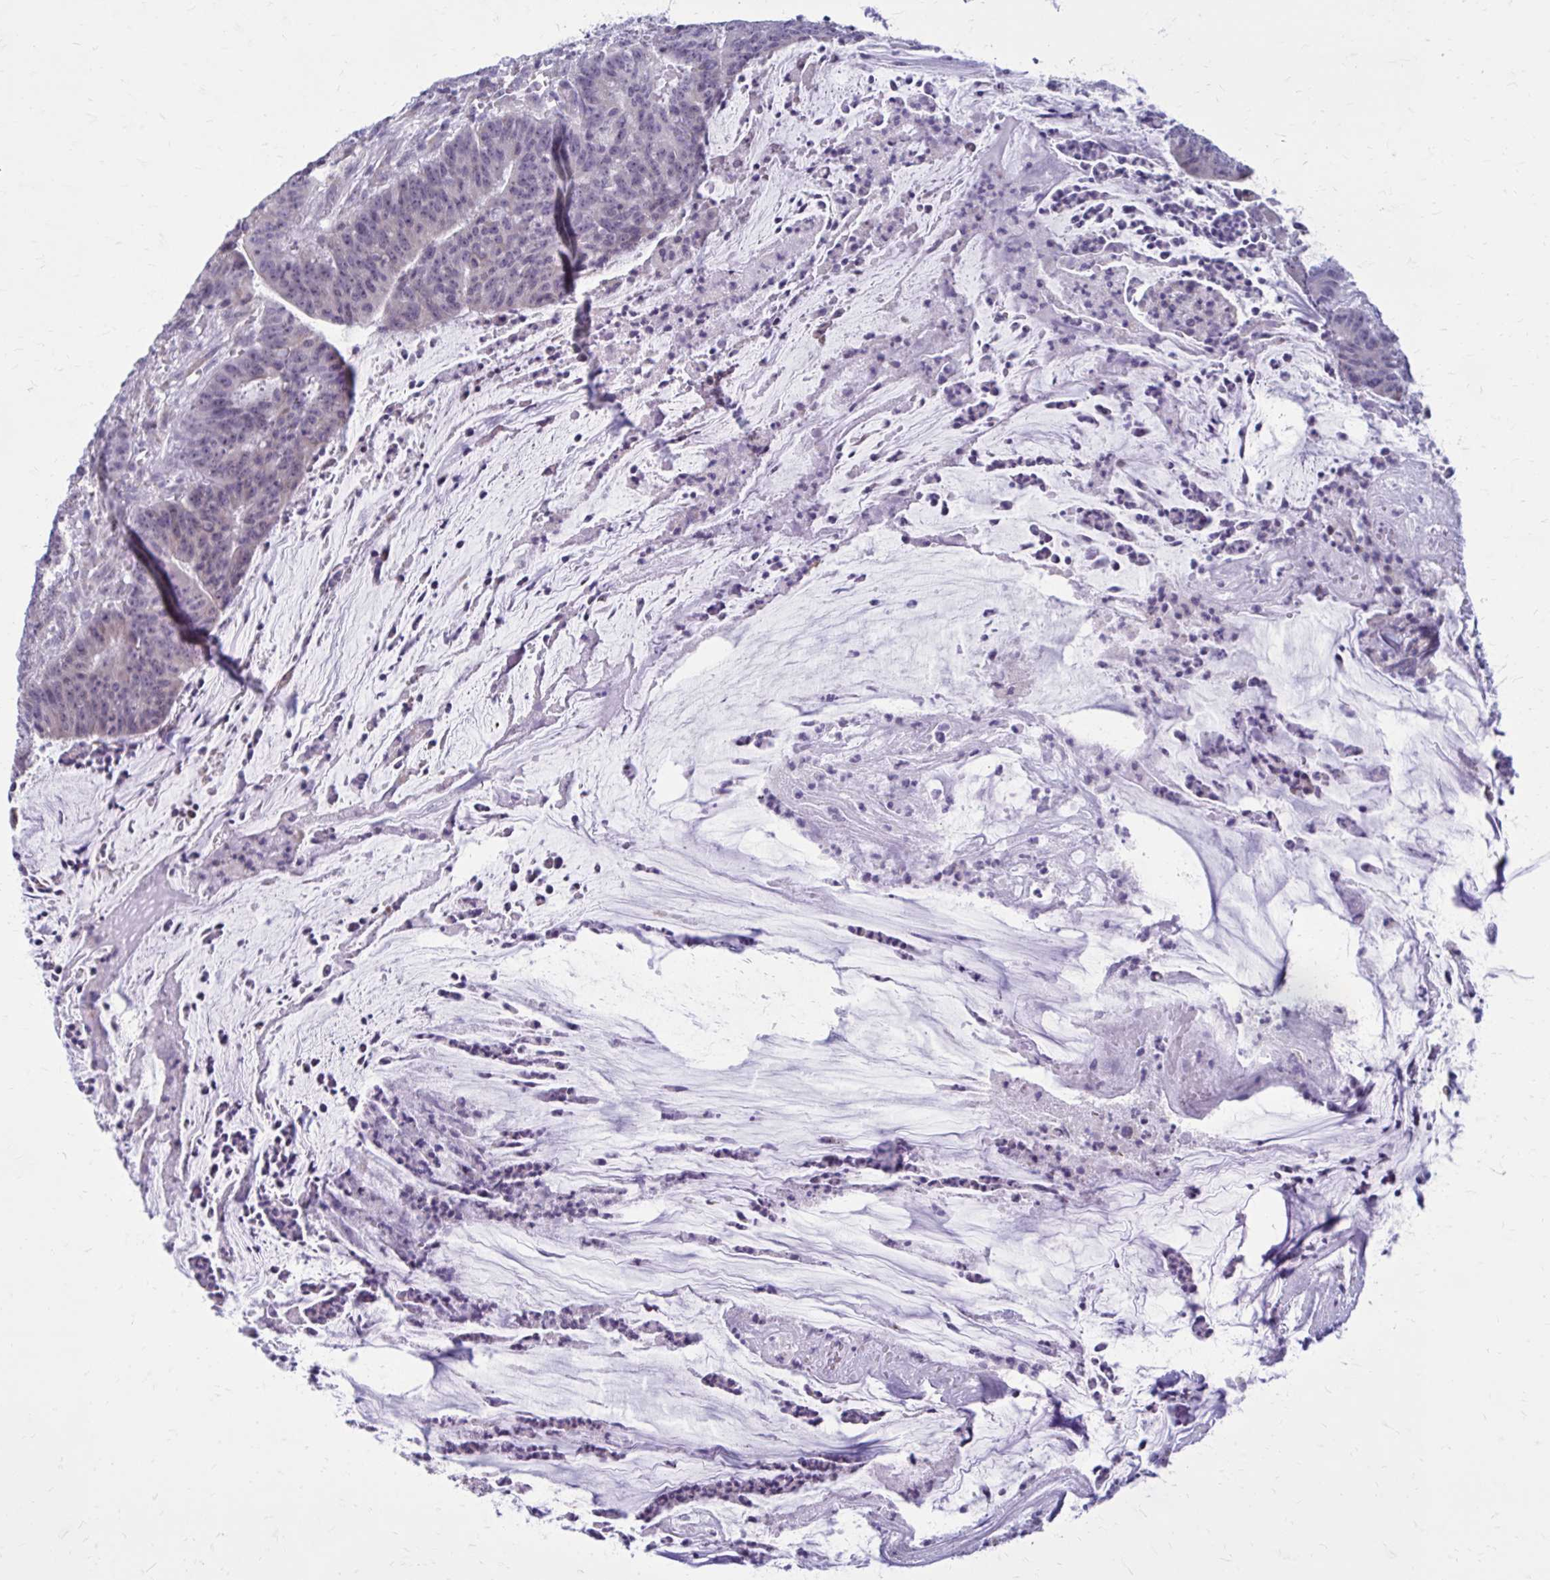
{"staining": {"intensity": "negative", "quantity": "none", "location": "none"}, "tissue": "colorectal cancer", "cell_type": "Tumor cells", "image_type": "cancer", "snomed": [{"axis": "morphology", "description": "Adenocarcinoma, NOS"}, {"axis": "topography", "description": "Colon"}], "caption": "Immunohistochemistry (IHC) image of neoplastic tissue: colorectal cancer stained with DAB (3,3'-diaminobenzidine) displays no significant protein staining in tumor cells.", "gene": "PROSER1", "patient": {"sex": "female", "age": 78}}